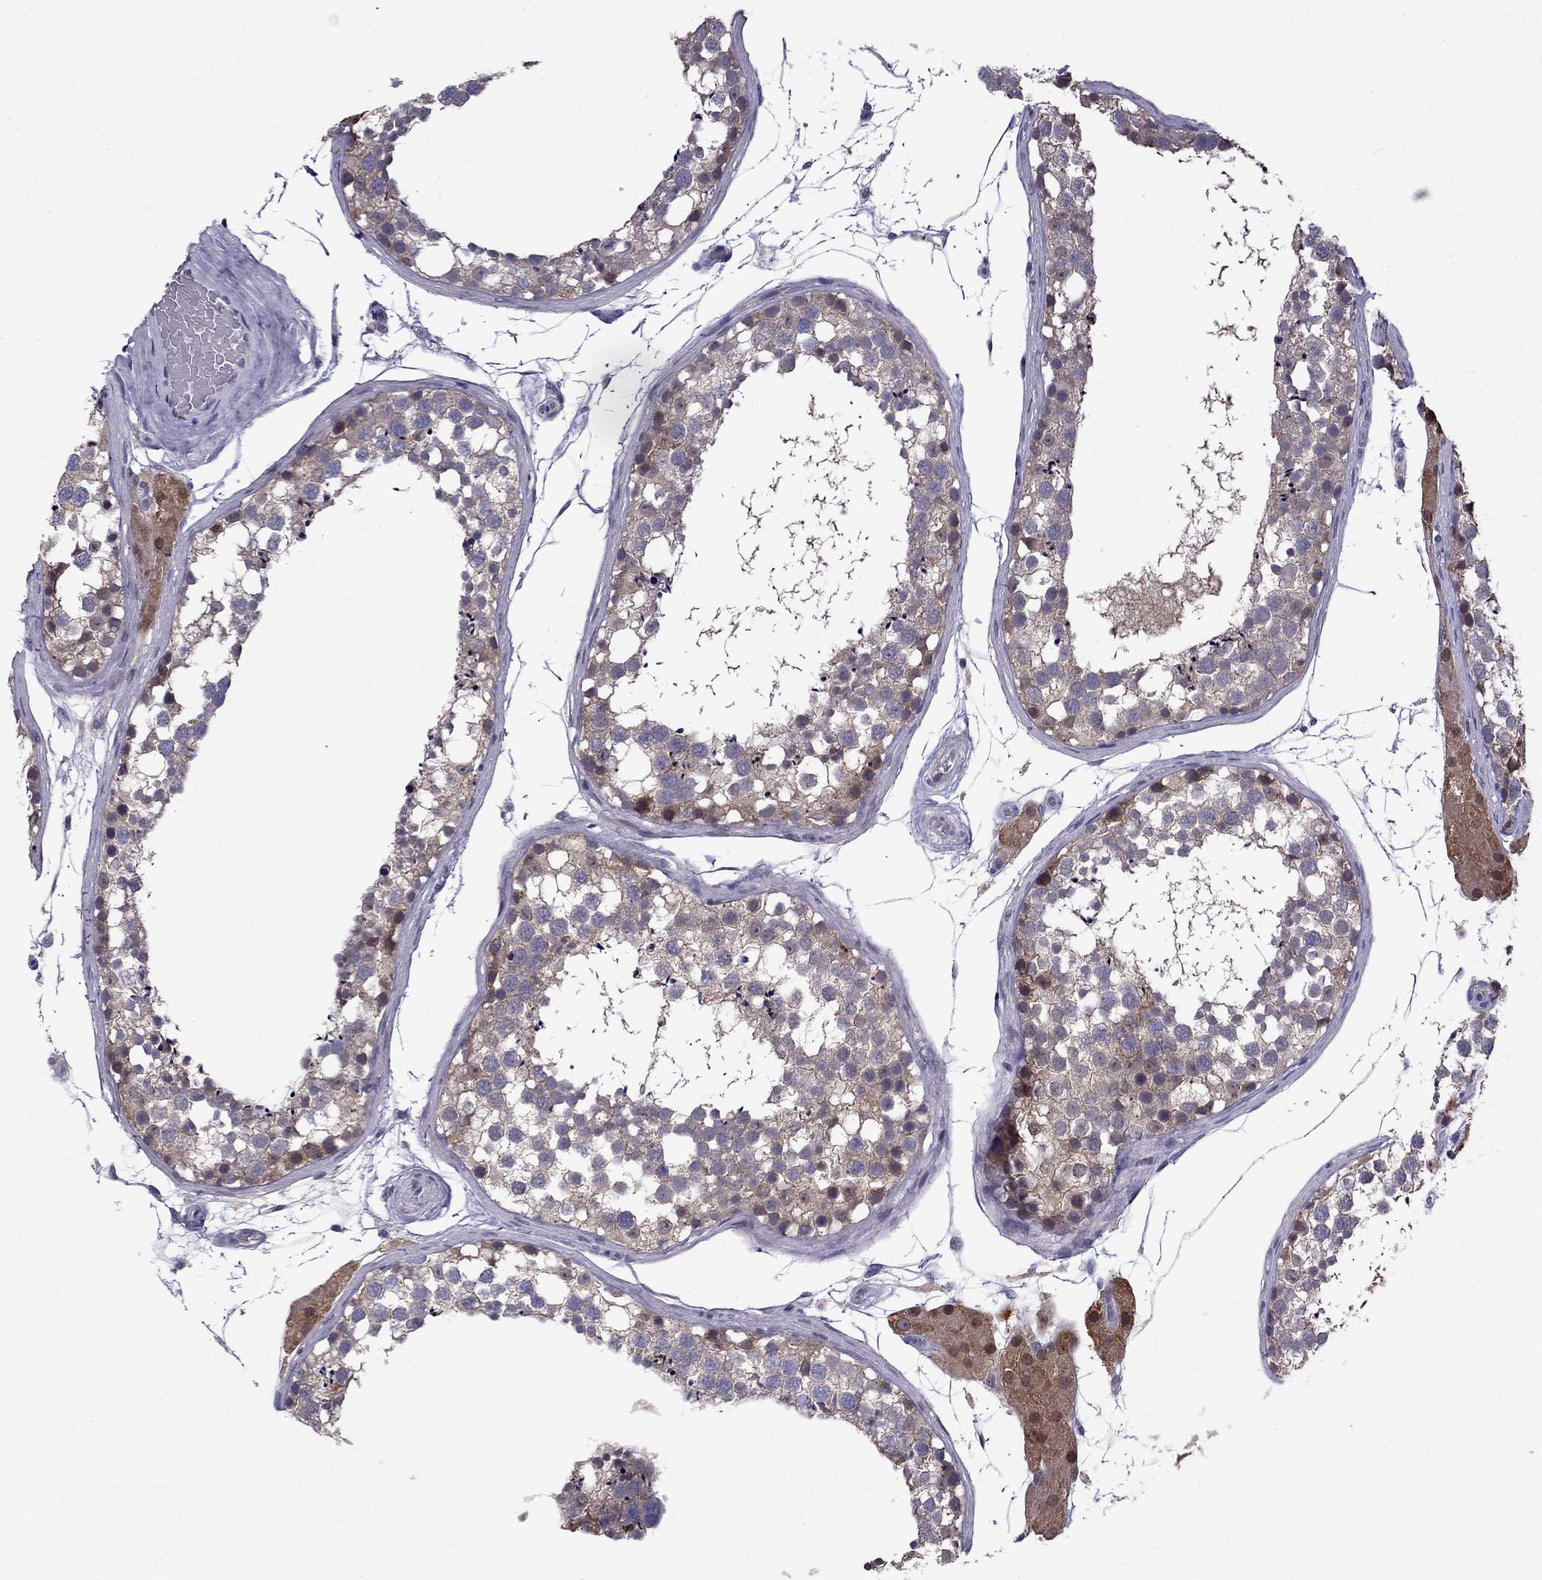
{"staining": {"intensity": "moderate", "quantity": "<25%", "location": "cytoplasmic/membranous"}, "tissue": "testis", "cell_type": "Cells in seminiferous ducts", "image_type": "normal", "snomed": [{"axis": "morphology", "description": "Normal tissue, NOS"}, {"axis": "morphology", "description": "Seminoma, NOS"}, {"axis": "topography", "description": "Testis"}], "caption": "Human testis stained with a brown dye shows moderate cytoplasmic/membranous positive staining in approximately <25% of cells in seminiferous ducts.", "gene": "CDK5", "patient": {"sex": "male", "age": 65}}